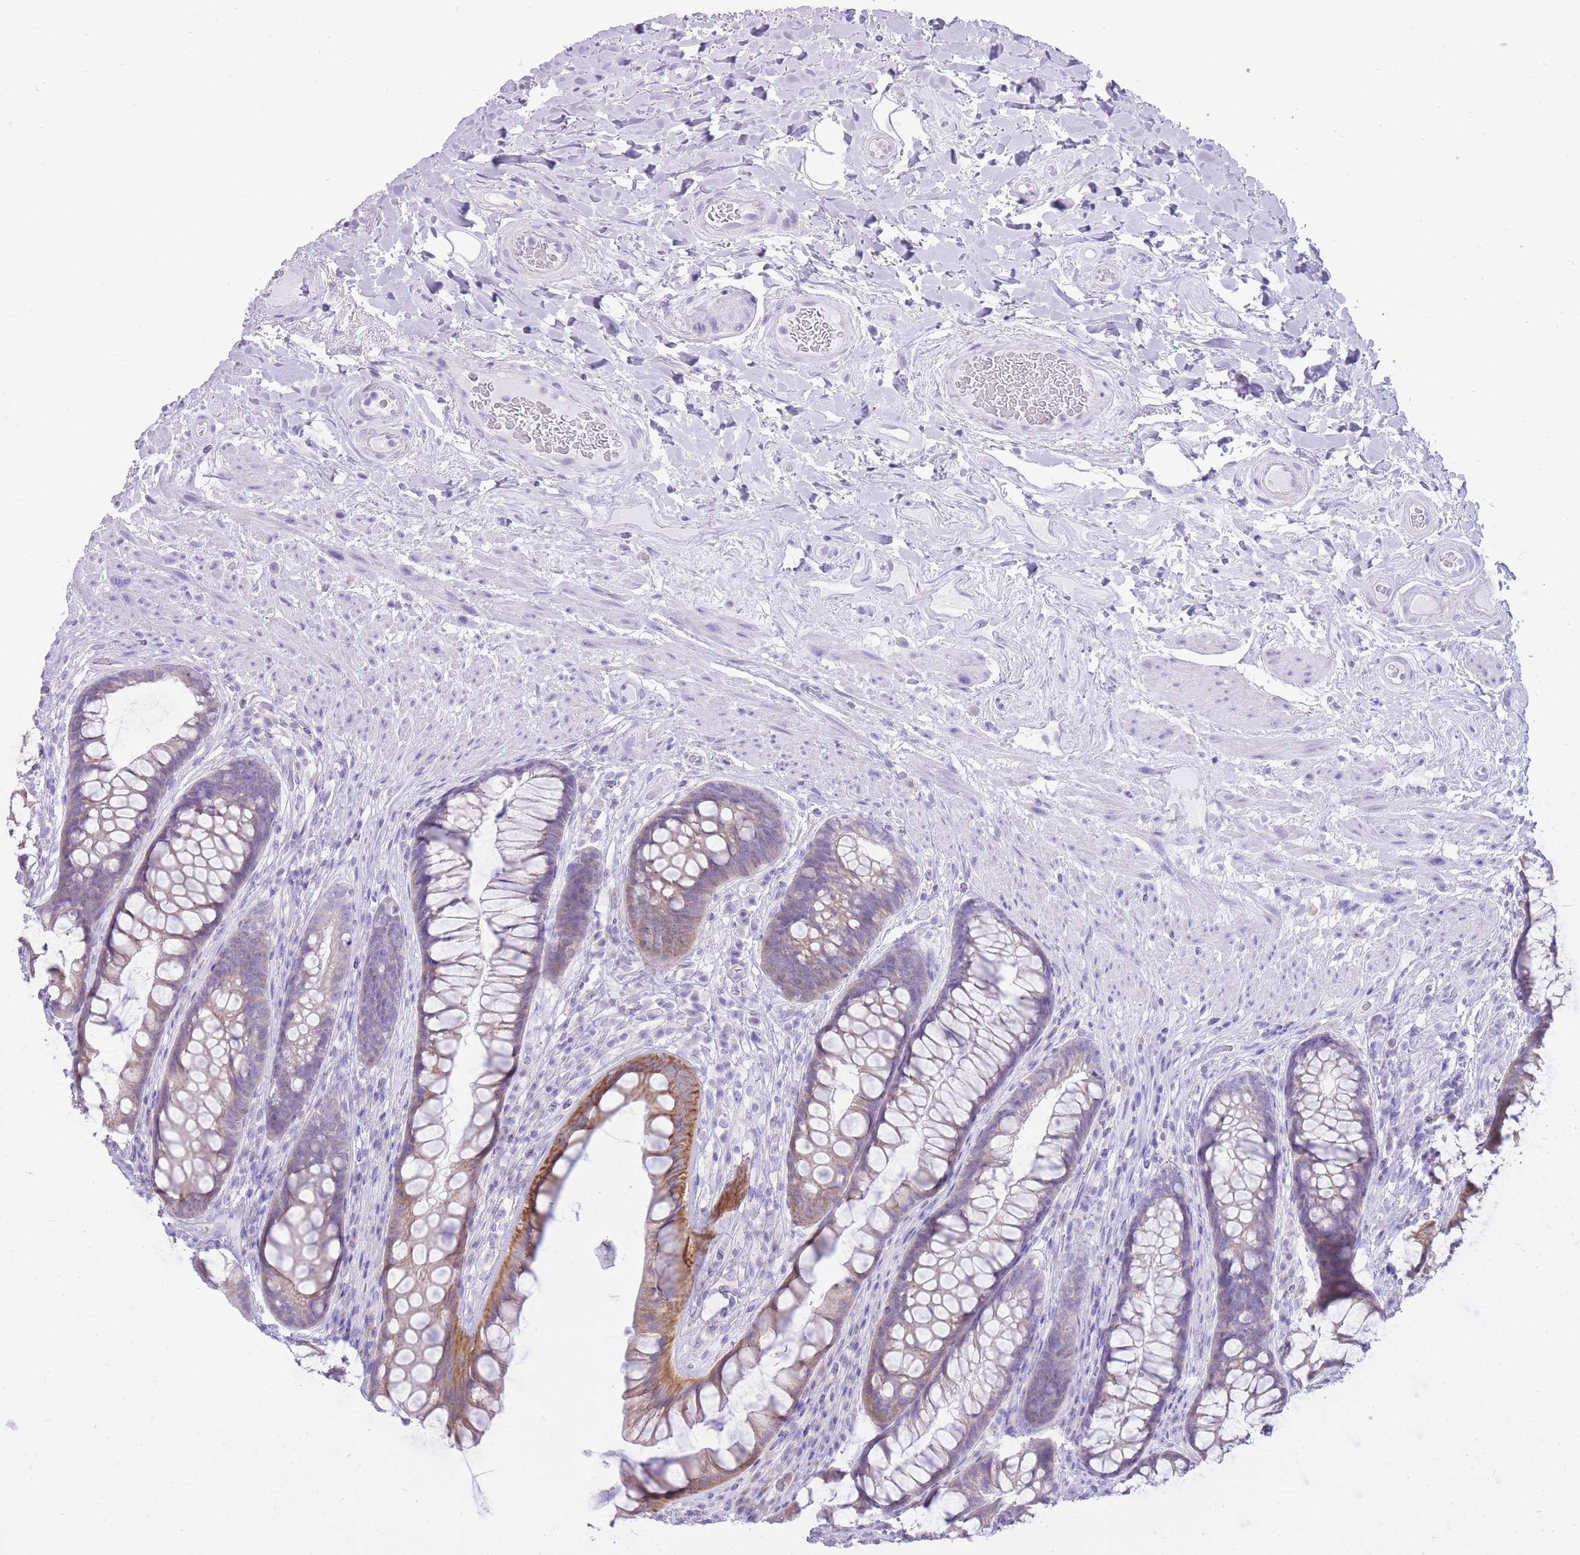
{"staining": {"intensity": "moderate", "quantity": "<25%", "location": "cytoplasmic/membranous"}, "tissue": "rectum", "cell_type": "Glandular cells", "image_type": "normal", "snomed": [{"axis": "morphology", "description": "Normal tissue, NOS"}, {"axis": "topography", "description": "Rectum"}], "caption": "Immunohistochemistry (IHC) image of benign rectum: human rectum stained using immunohistochemistry displays low levels of moderate protein expression localized specifically in the cytoplasmic/membranous of glandular cells, appearing as a cytoplasmic/membranous brown color.", "gene": "SLC4A4", "patient": {"sex": "male", "age": 74}}